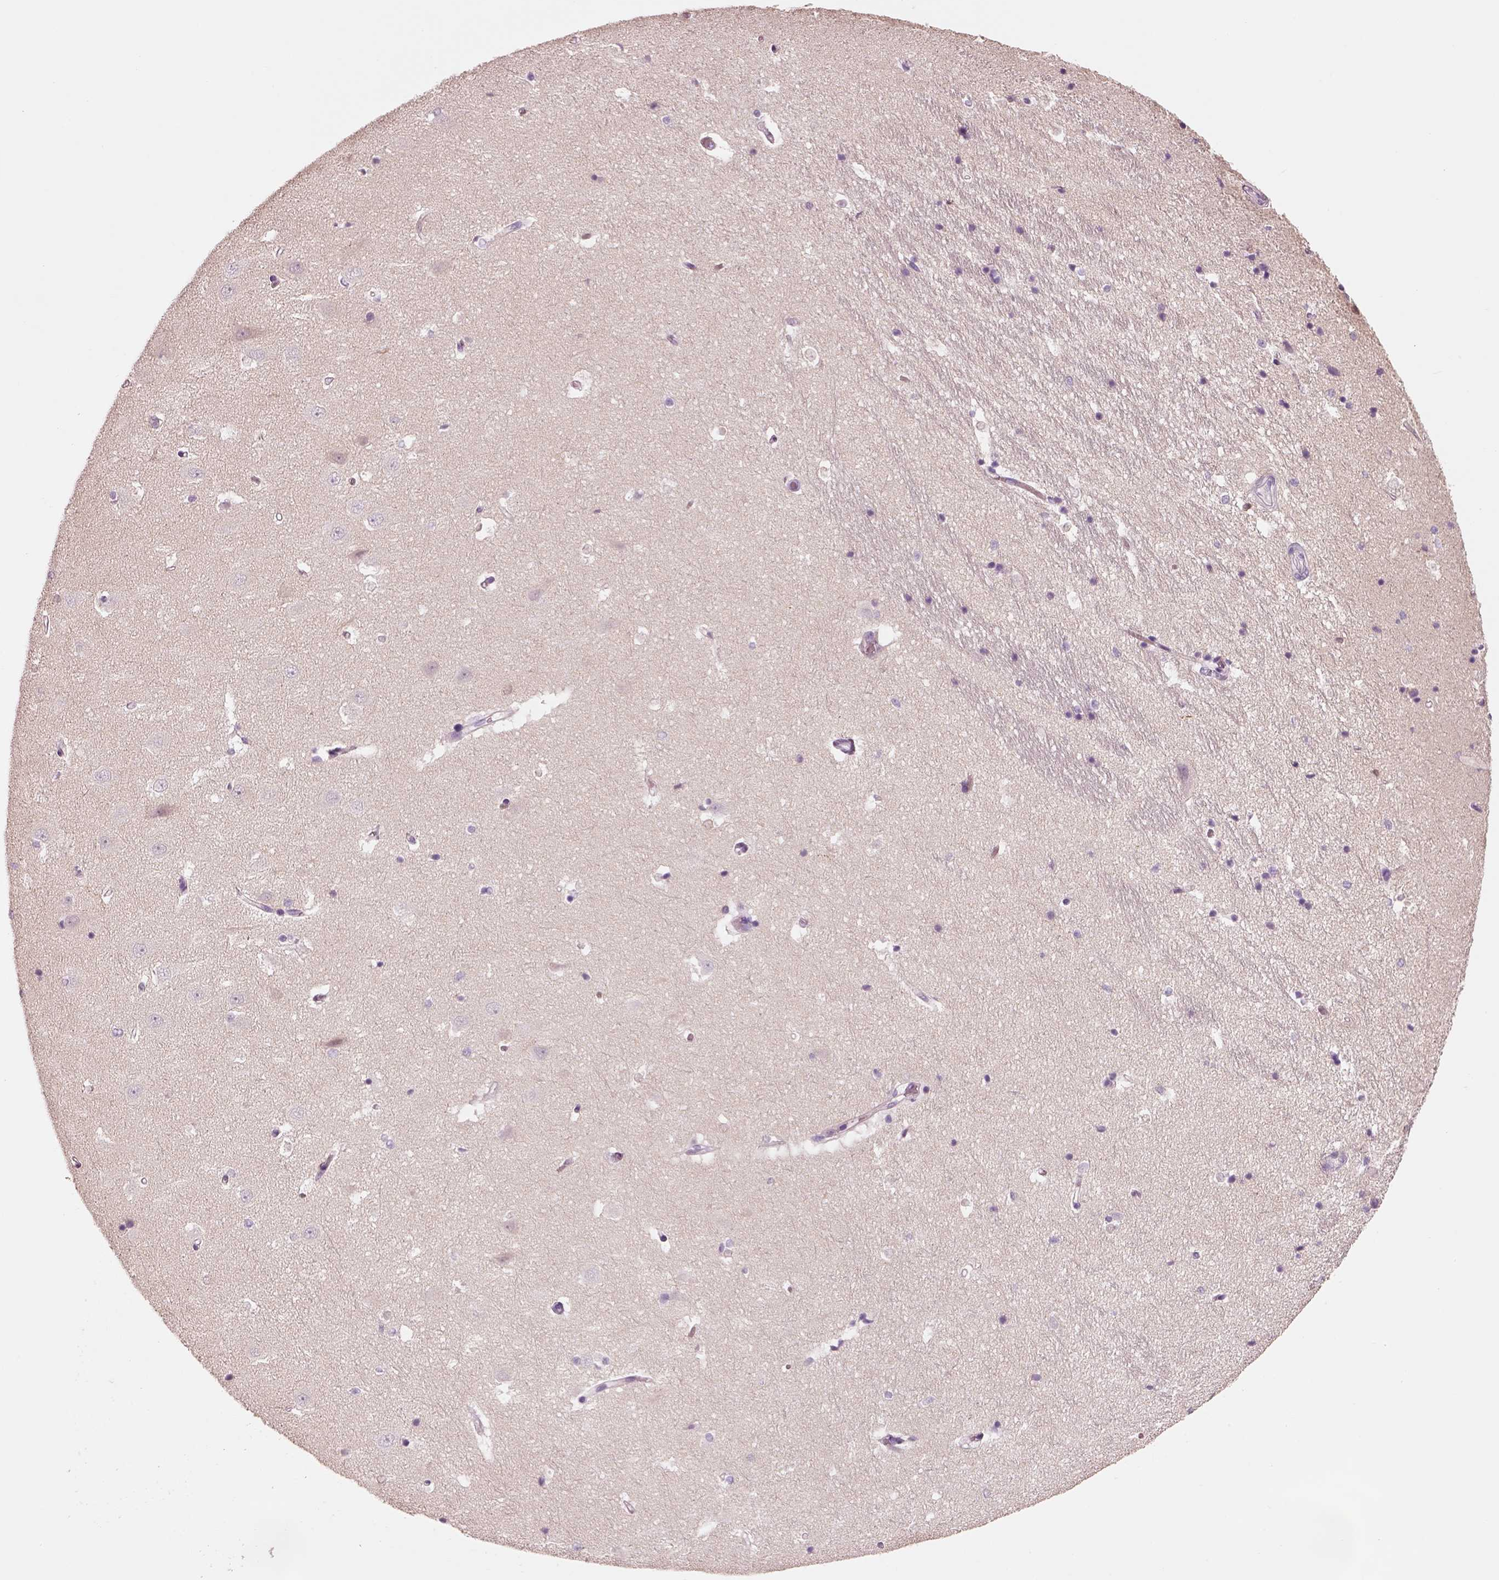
{"staining": {"intensity": "negative", "quantity": "none", "location": "none"}, "tissue": "hippocampus", "cell_type": "Glial cells", "image_type": "normal", "snomed": [{"axis": "morphology", "description": "Normal tissue, NOS"}, {"axis": "topography", "description": "Hippocampus"}], "caption": "The immunohistochemistry (IHC) micrograph has no significant expression in glial cells of hippocampus.", "gene": "PNOC", "patient": {"sex": "male", "age": 44}}